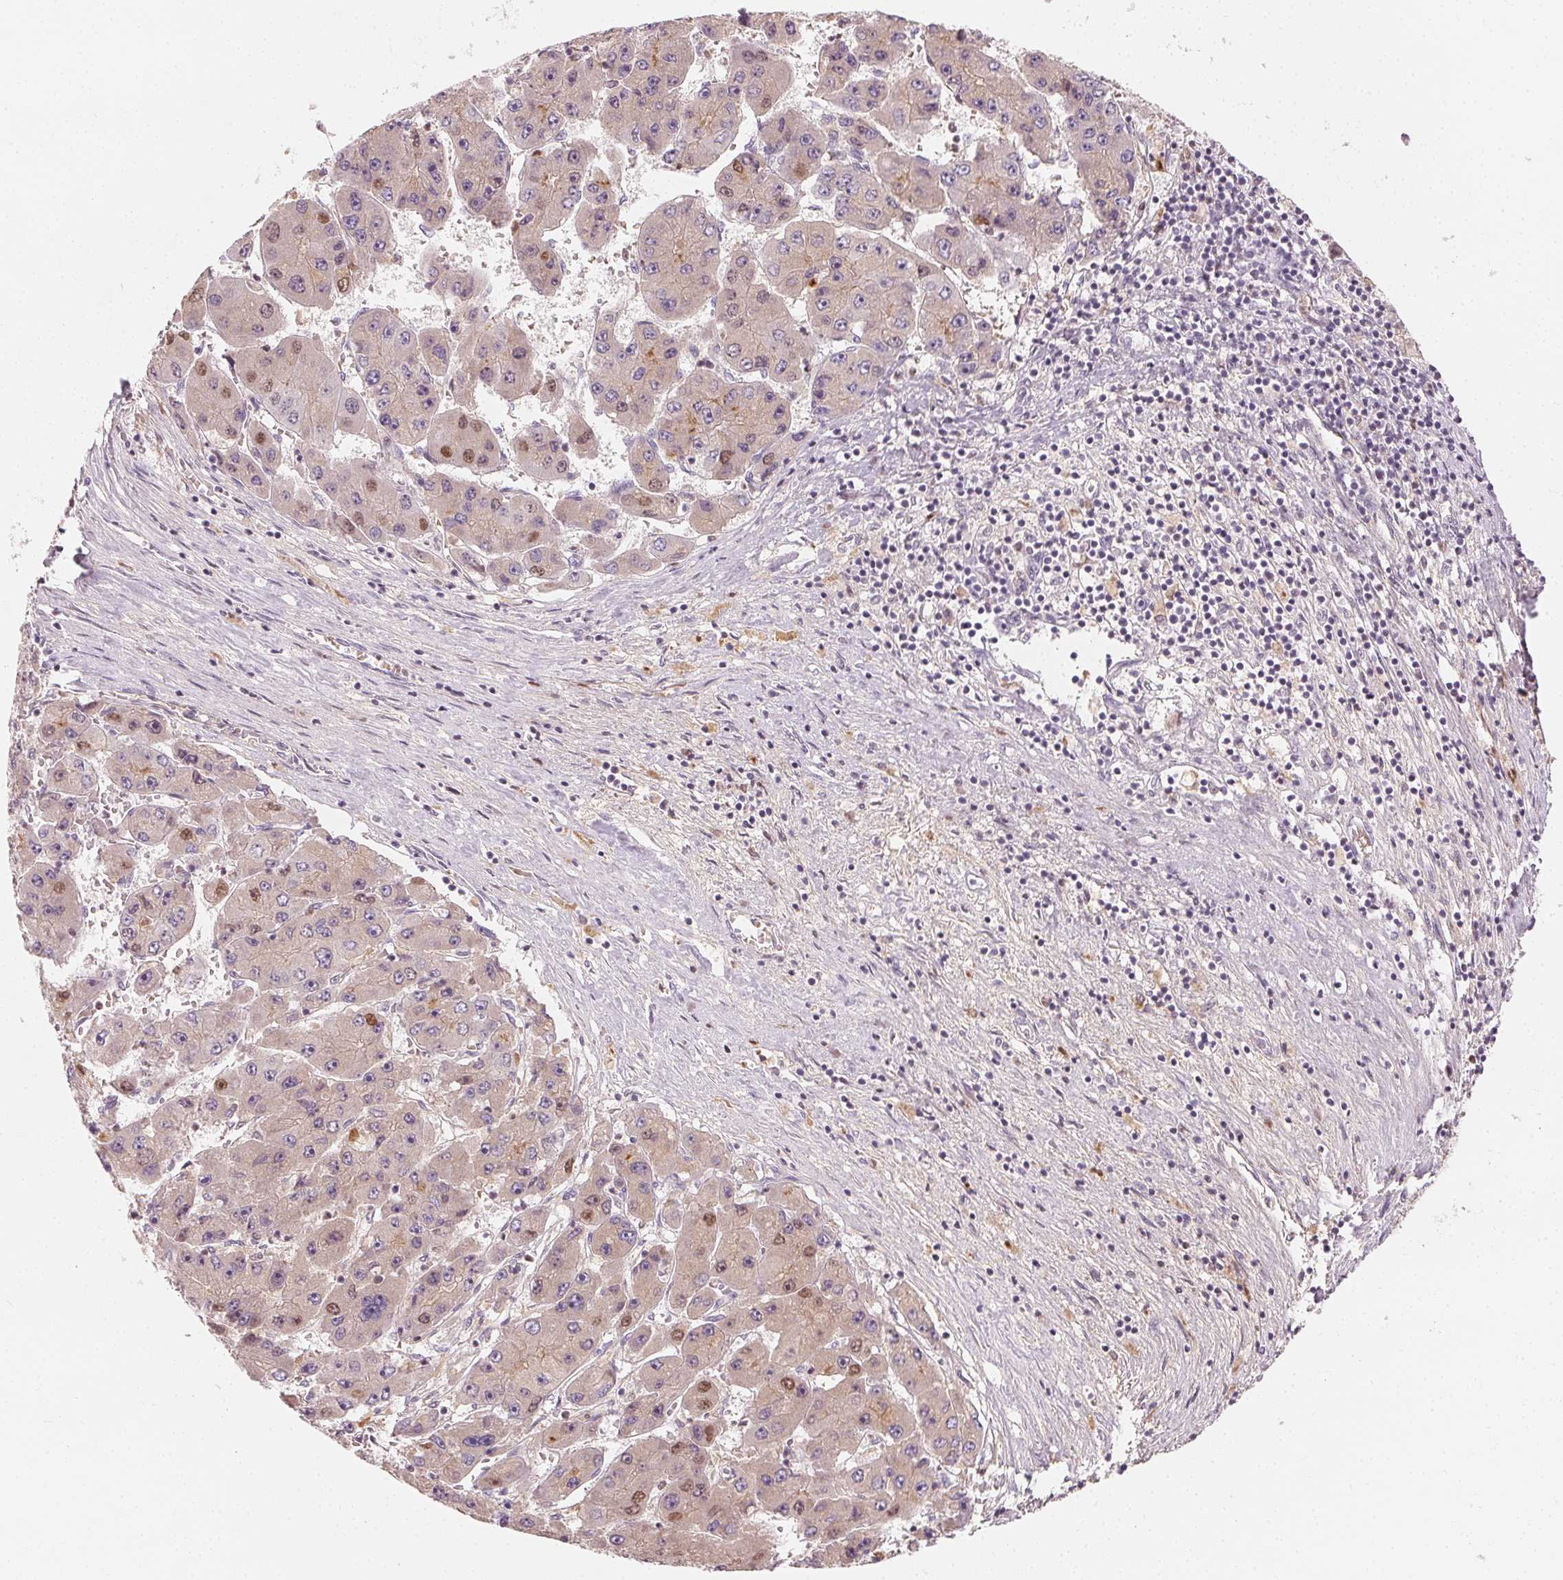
{"staining": {"intensity": "moderate", "quantity": "<25%", "location": "nuclear"}, "tissue": "liver cancer", "cell_type": "Tumor cells", "image_type": "cancer", "snomed": [{"axis": "morphology", "description": "Carcinoma, Hepatocellular, NOS"}, {"axis": "topography", "description": "Liver"}], "caption": "IHC of liver cancer (hepatocellular carcinoma) shows low levels of moderate nuclear positivity in about <25% of tumor cells.", "gene": "AFM", "patient": {"sex": "female", "age": 61}}